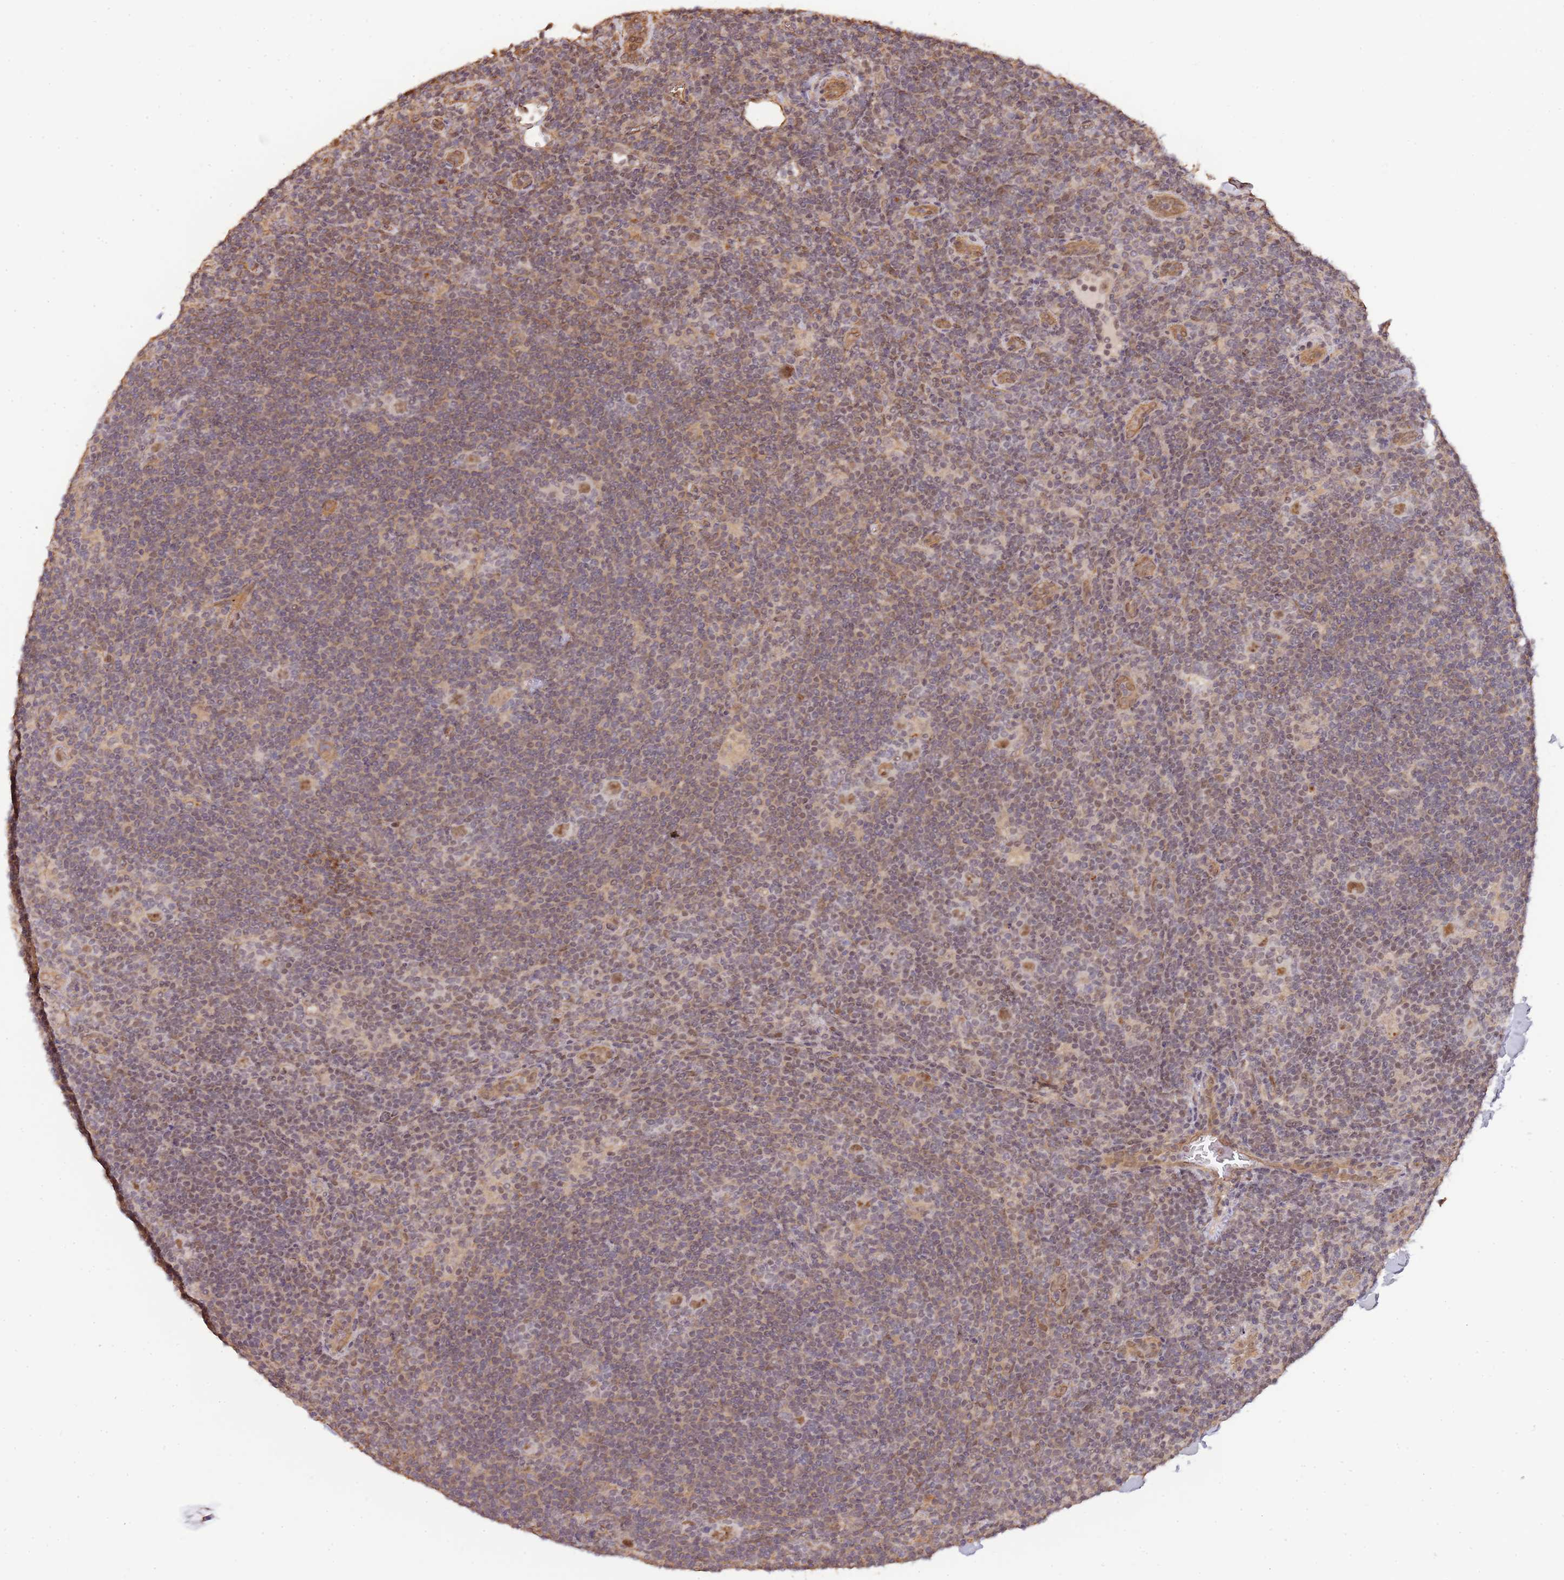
{"staining": {"intensity": "moderate", "quantity": ">75%", "location": "nuclear"}, "tissue": "lymphoma", "cell_type": "Tumor cells", "image_type": "cancer", "snomed": [{"axis": "morphology", "description": "Hodgkin's disease, NOS"}, {"axis": "topography", "description": "Lymph node"}], "caption": "An image of human lymphoma stained for a protein shows moderate nuclear brown staining in tumor cells. The protein of interest is shown in brown color, while the nuclei are stained blue.", "gene": "SURF2", "patient": {"sex": "female", "age": 57}}